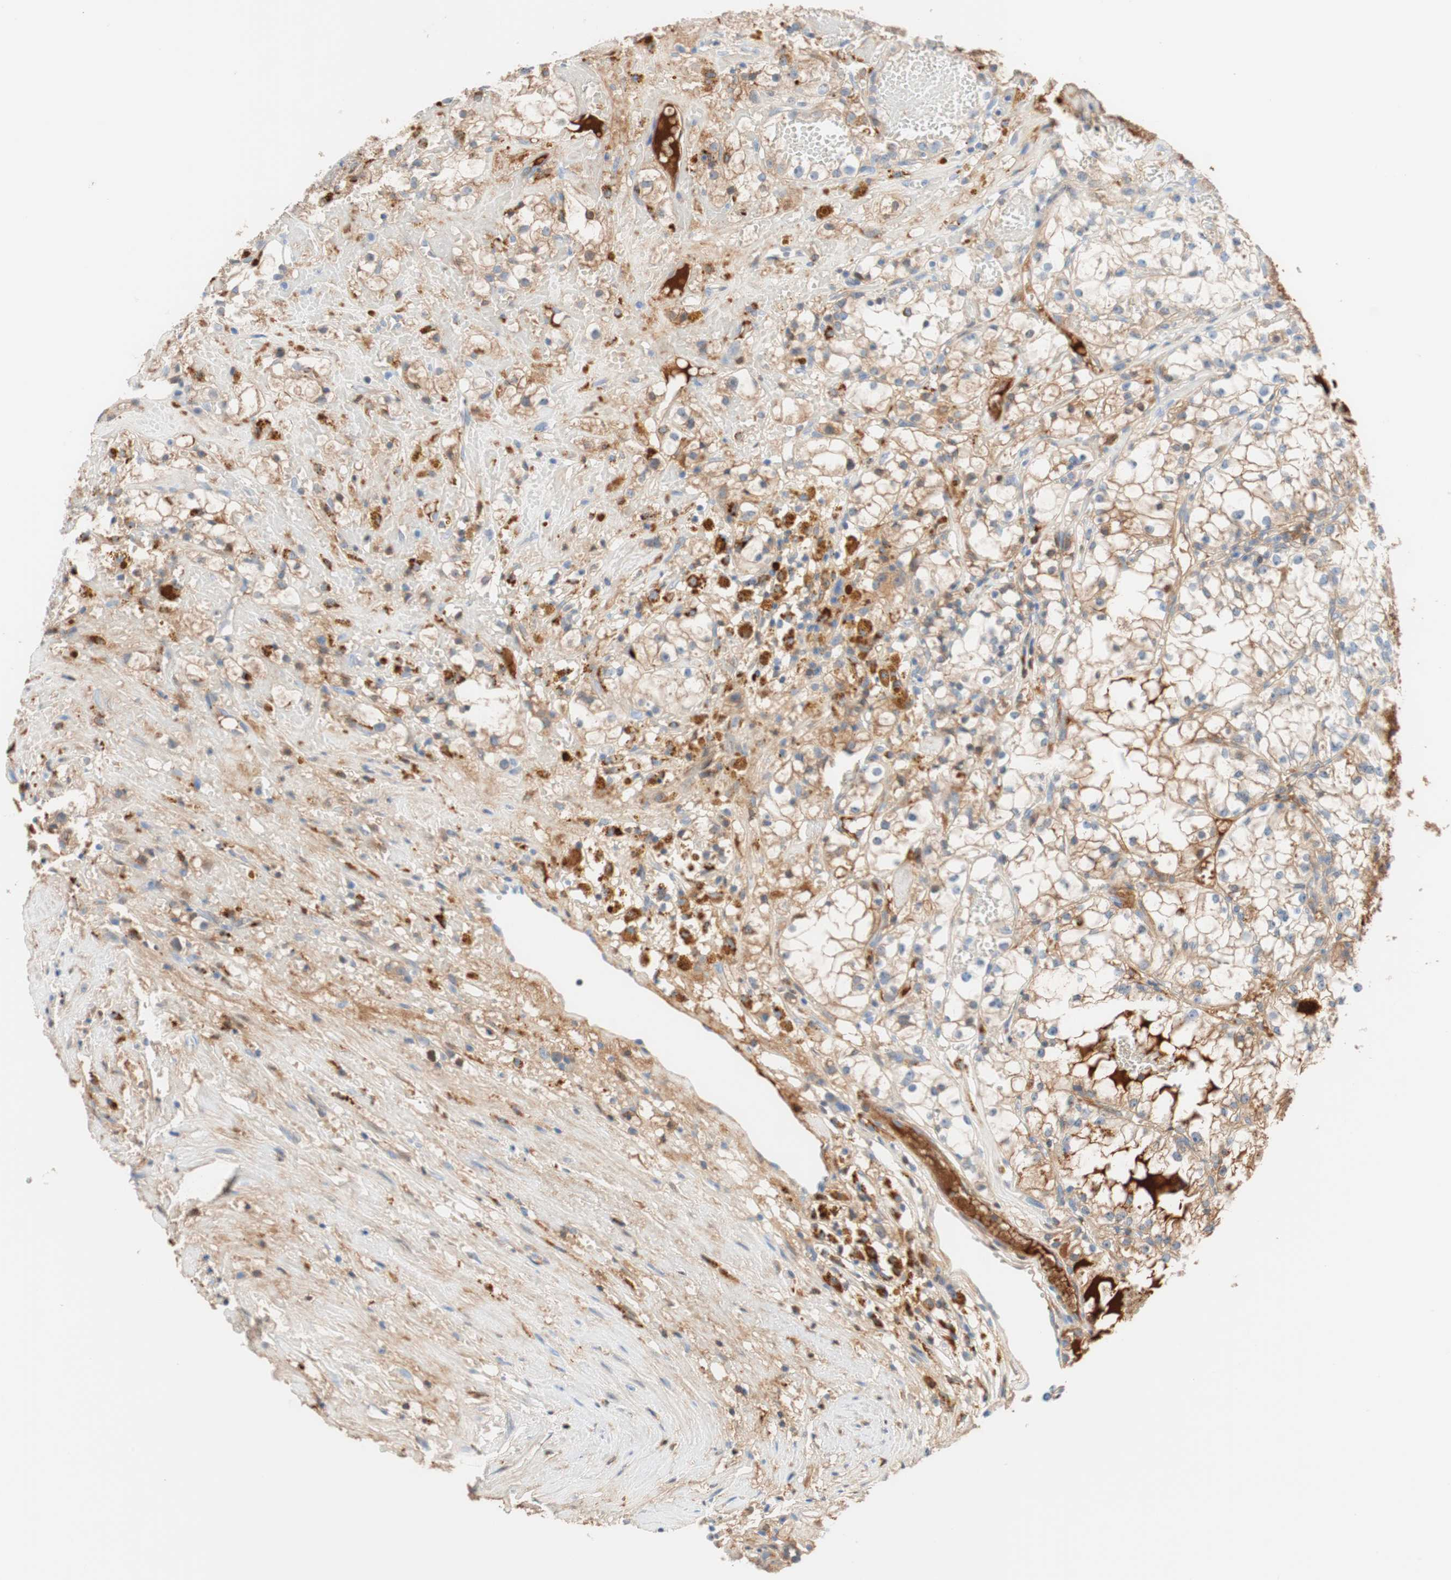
{"staining": {"intensity": "moderate", "quantity": "25%-75%", "location": "cytoplasmic/membranous"}, "tissue": "renal cancer", "cell_type": "Tumor cells", "image_type": "cancer", "snomed": [{"axis": "morphology", "description": "Adenocarcinoma, NOS"}, {"axis": "topography", "description": "Kidney"}], "caption": "Renal adenocarcinoma stained with immunohistochemistry (IHC) exhibits moderate cytoplasmic/membranous staining in approximately 25%-75% of tumor cells.", "gene": "RBP4", "patient": {"sex": "male", "age": 56}}